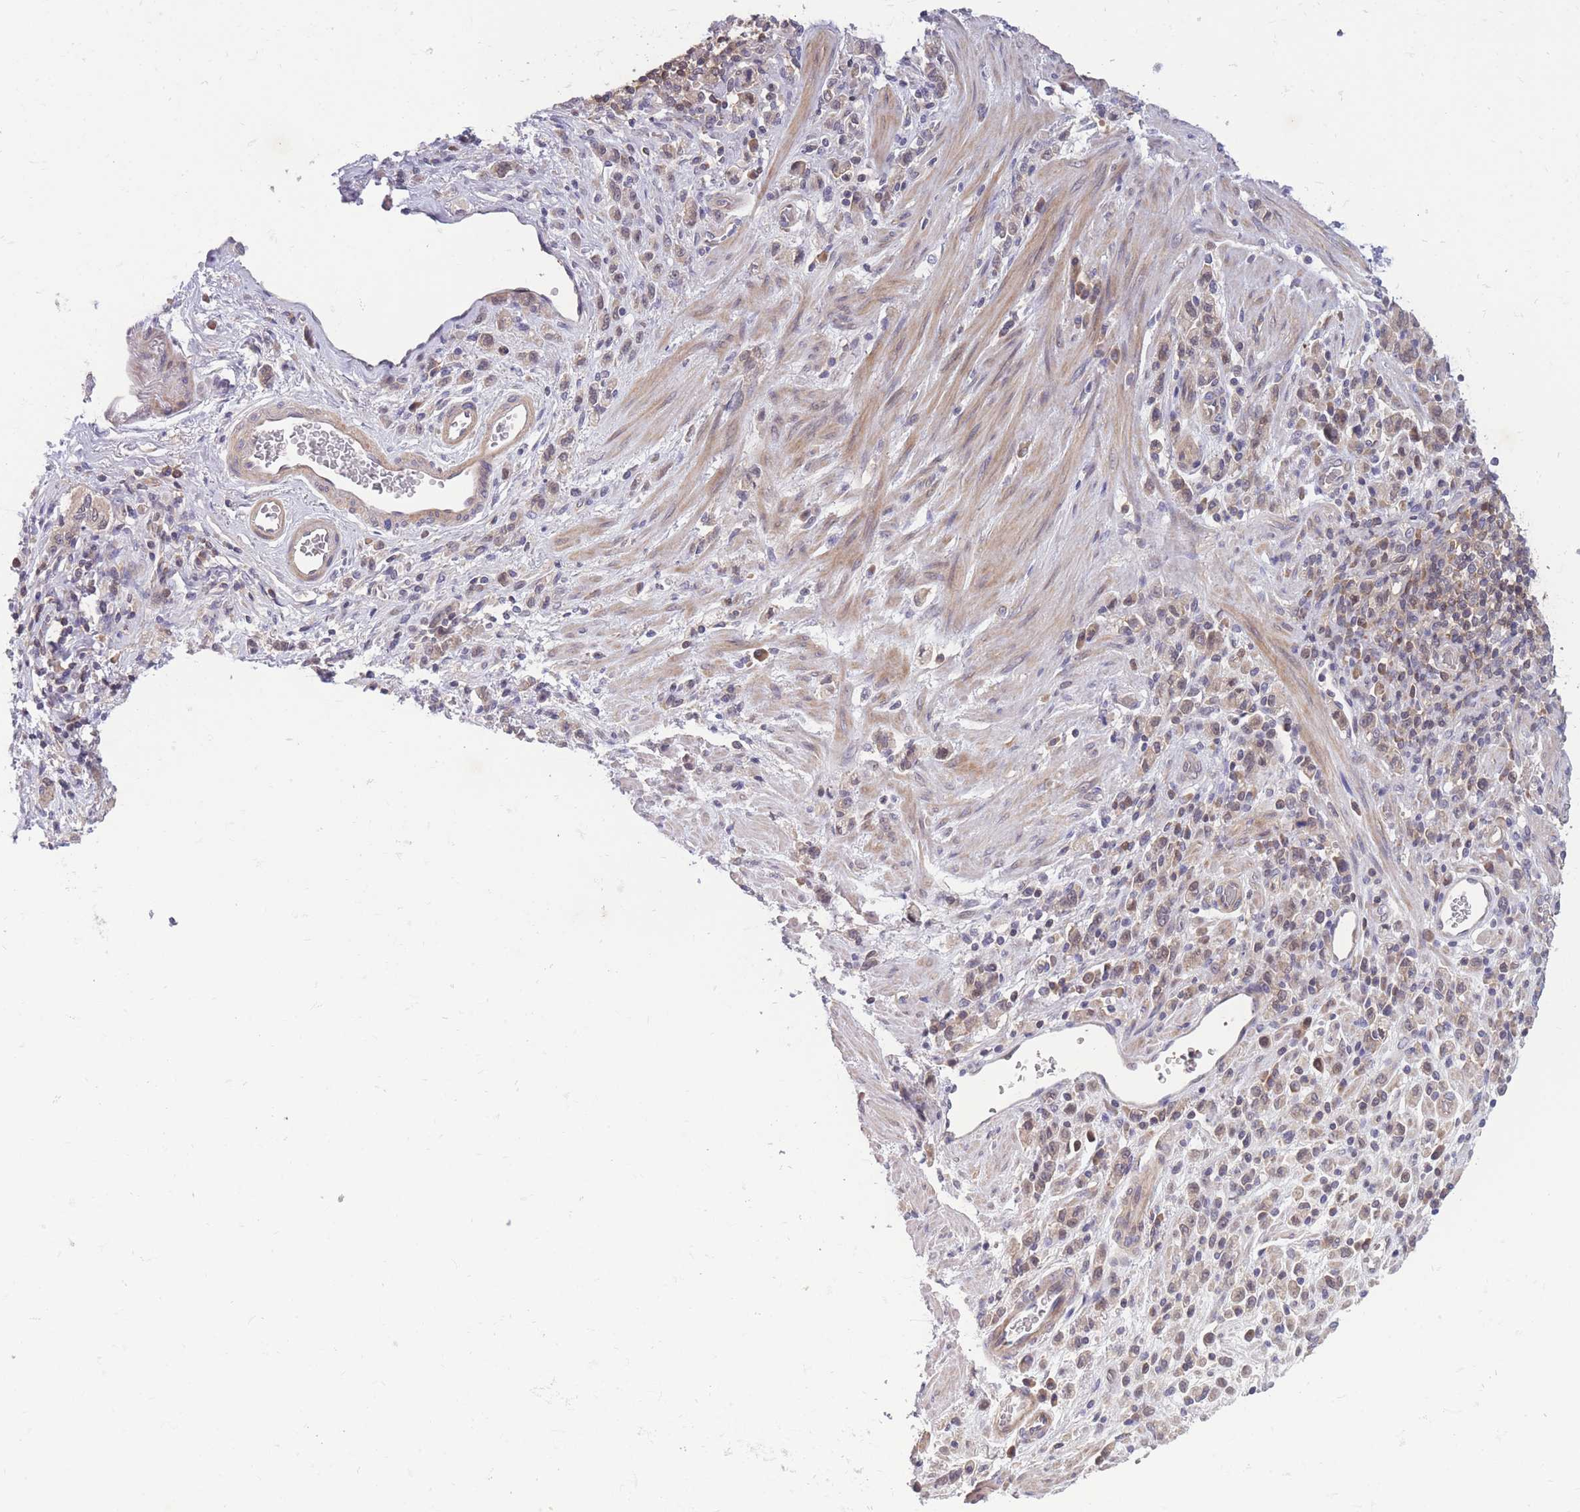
{"staining": {"intensity": "weak", "quantity": ">75%", "location": "cytoplasmic/membranous"}, "tissue": "stomach cancer", "cell_type": "Tumor cells", "image_type": "cancer", "snomed": [{"axis": "morphology", "description": "Adenocarcinoma, NOS"}, {"axis": "topography", "description": "Stomach"}], "caption": "A low amount of weak cytoplasmic/membranous positivity is present in approximately >75% of tumor cells in stomach adenocarcinoma tissue. (Stains: DAB (3,3'-diaminobenzidine) in brown, nuclei in blue, Microscopy: brightfield microscopy at high magnification).", "gene": "UBE2N", "patient": {"sex": "male", "age": 77}}